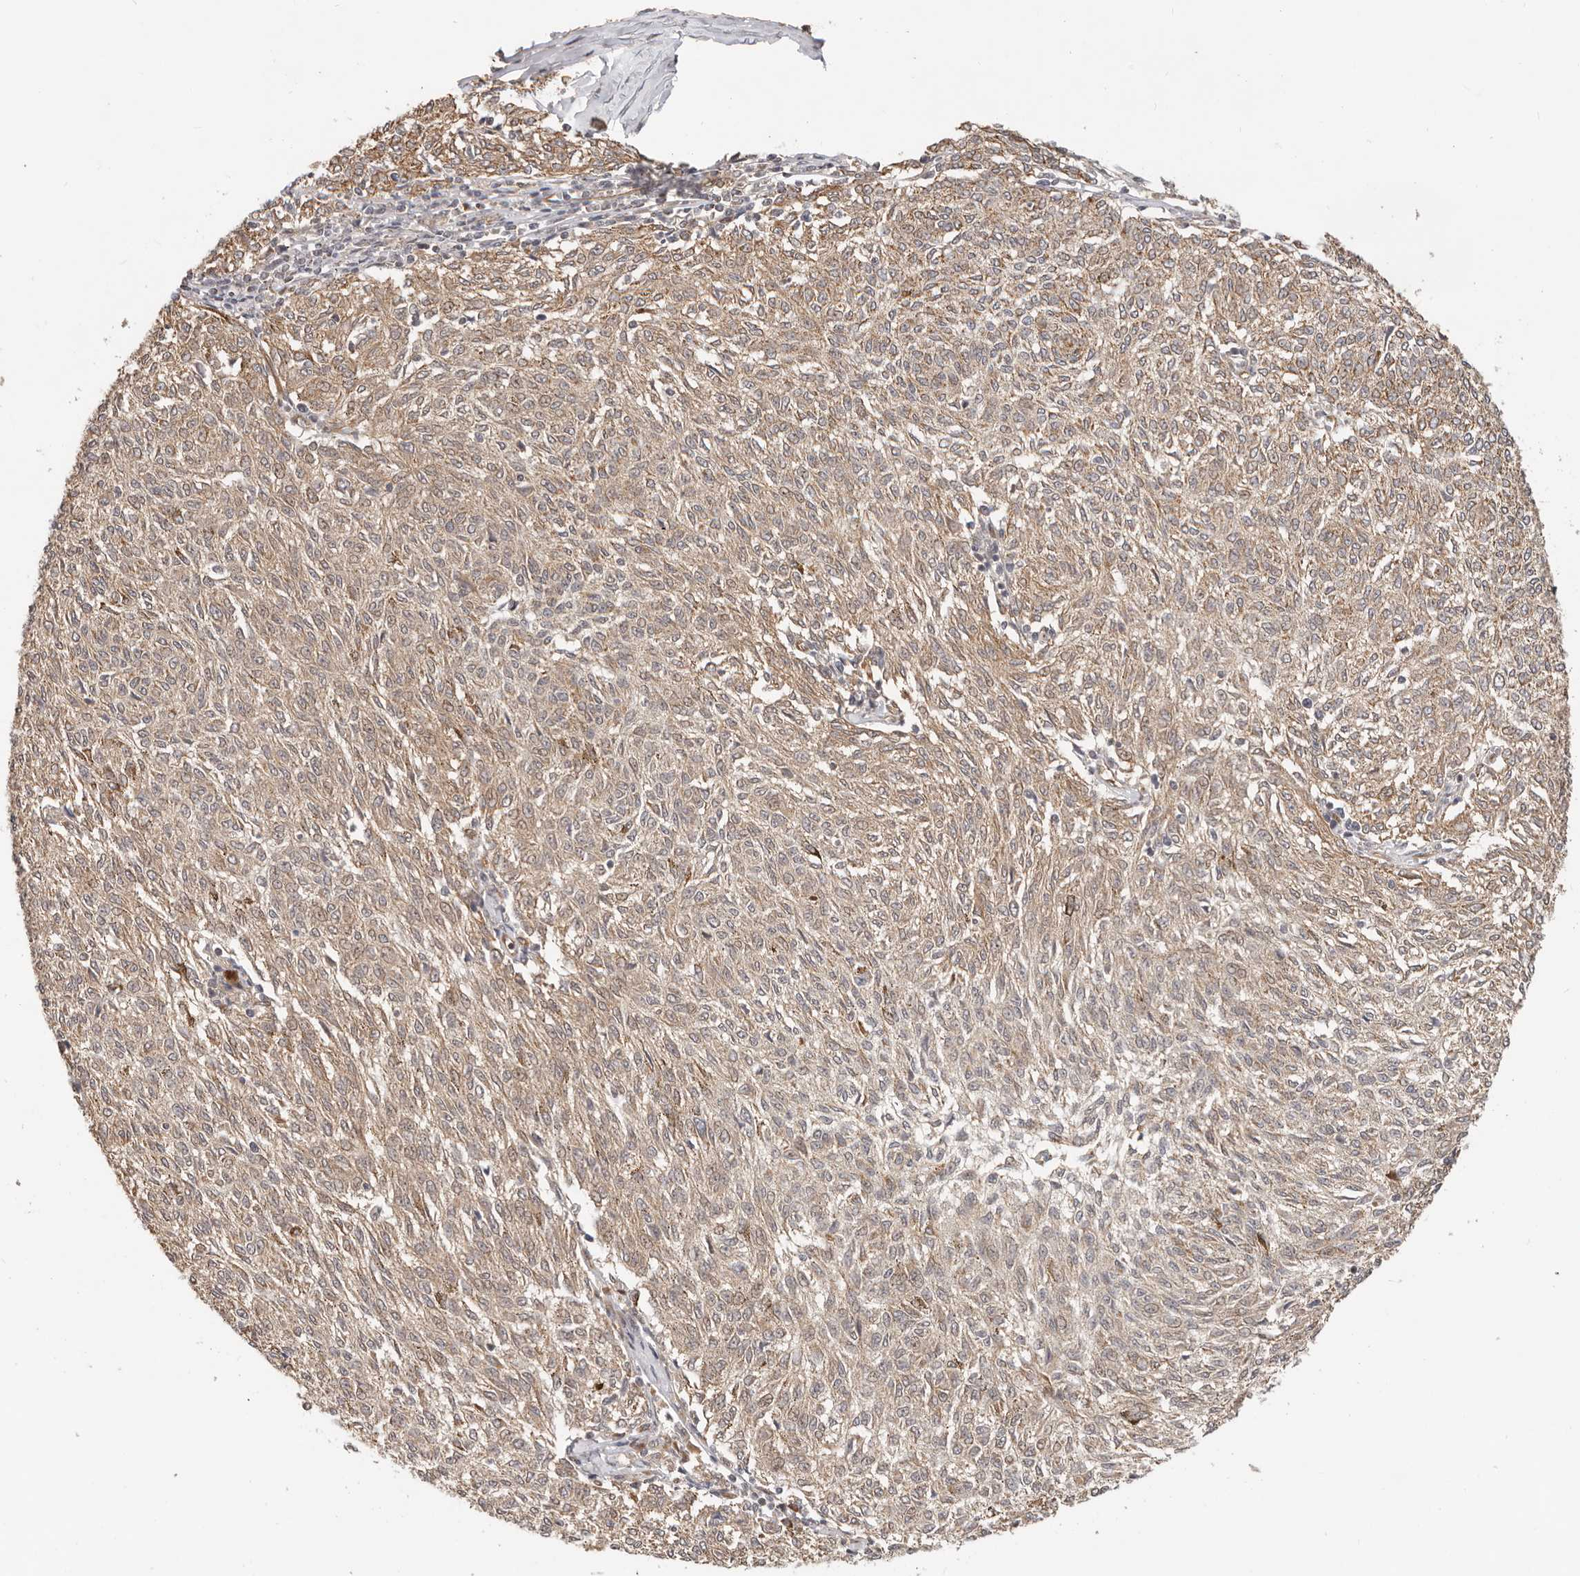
{"staining": {"intensity": "weak", "quantity": ">75%", "location": "cytoplasmic/membranous"}, "tissue": "melanoma", "cell_type": "Tumor cells", "image_type": "cancer", "snomed": [{"axis": "morphology", "description": "Malignant melanoma, NOS"}, {"axis": "topography", "description": "Skin"}], "caption": "Immunohistochemistry image of malignant melanoma stained for a protein (brown), which shows low levels of weak cytoplasmic/membranous positivity in approximately >75% of tumor cells.", "gene": "USP49", "patient": {"sex": "female", "age": 72}}